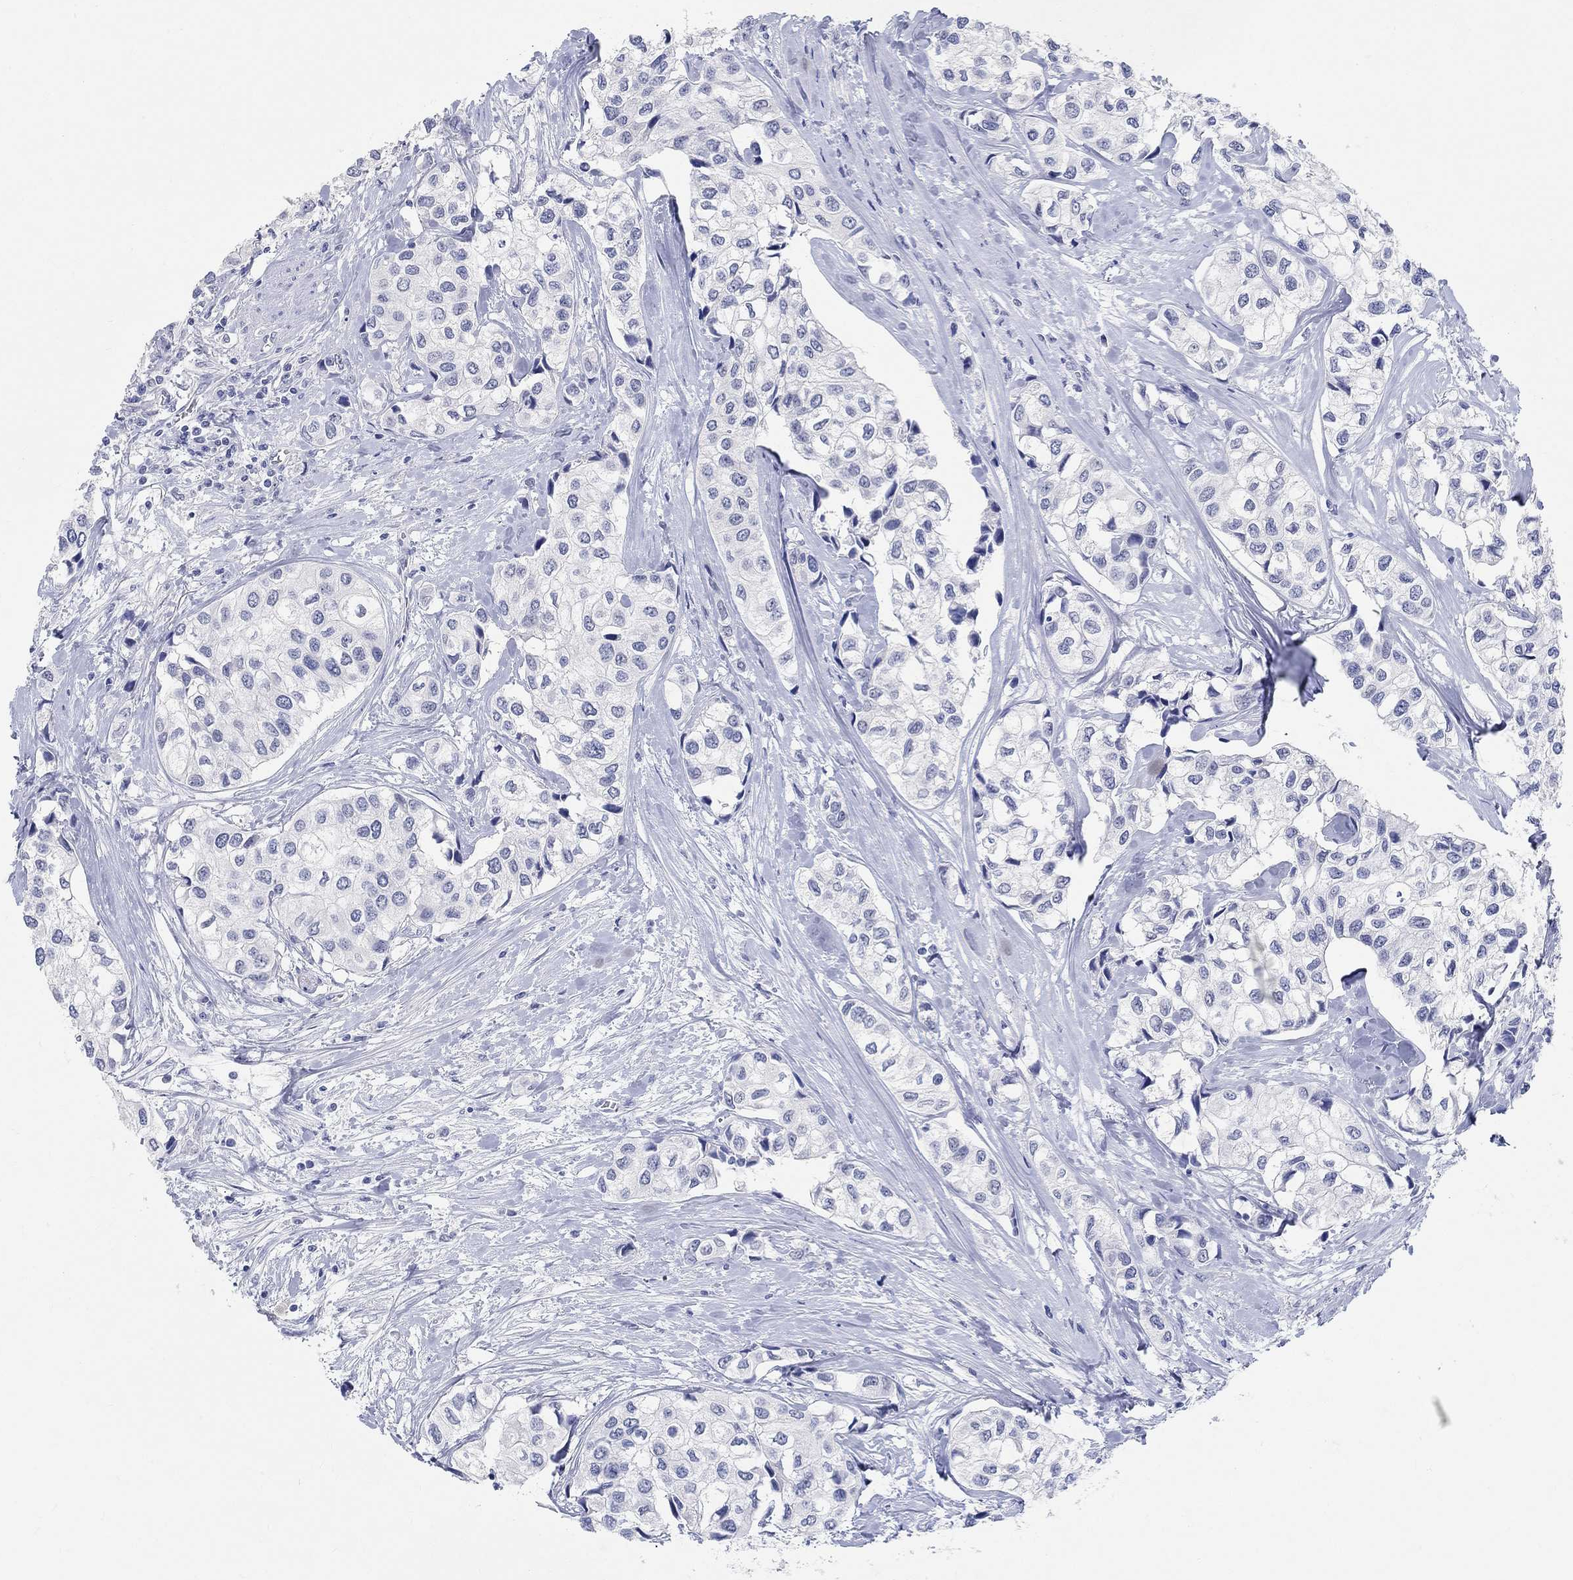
{"staining": {"intensity": "negative", "quantity": "none", "location": "none"}, "tissue": "urothelial cancer", "cell_type": "Tumor cells", "image_type": "cancer", "snomed": [{"axis": "morphology", "description": "Urothelial carcinoma, High grade"}, {"axis": "topography", "description": "Urinary bladder"}], "caption": "Immunohistochemical staining of urothelial cancer displays no significant staining in tumor cells.", "gene": "GRIA3", "patient": {"sex": "male", "age": 73}}